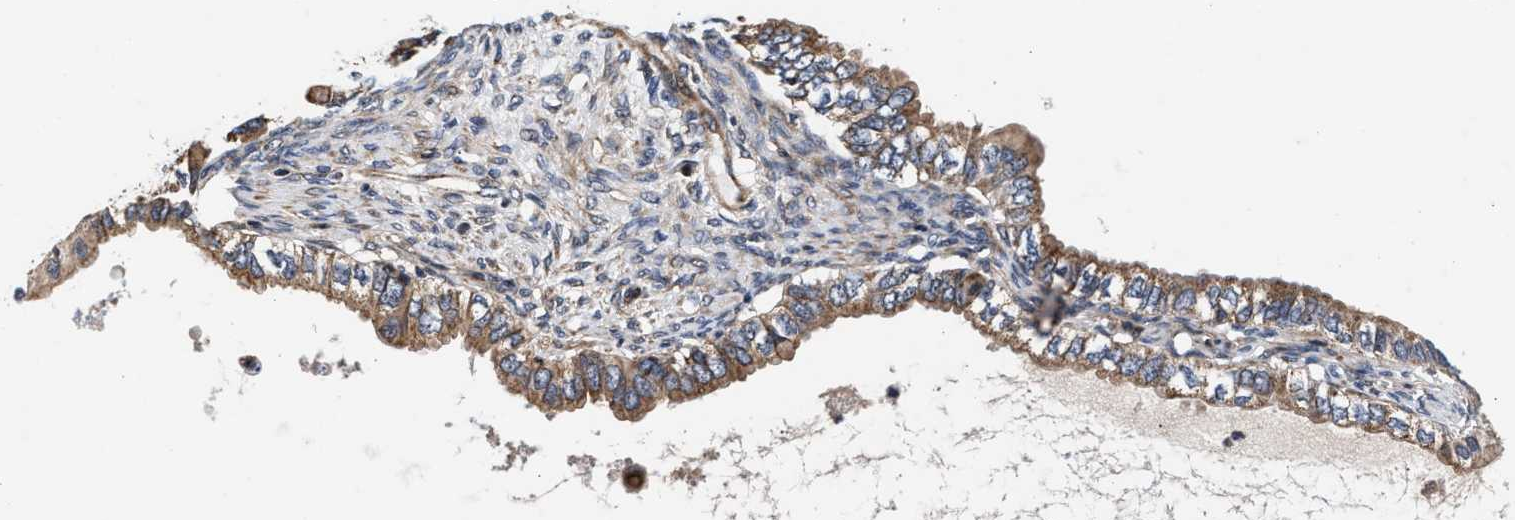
{"staining": {"intensity": "moderate", "quantity": ">75%", "location": "cytoplasmic/membranous"}, "tissue": "ovarian cancer", "cell_type": "Tumor cells", "image_type": "cancer", "snomed": [{"axis": "morphology", "description": "Cystadenocarcinoma, mucinous, NOS"}, {"axis": "topography", "description": "Ovary"}], "caption": "Ovarian cancer (mucinous cystadenocarcinoma) stained for a protein displays moderate cytoplasmic/membranous positivity in tumor cells. Nuclei are stained in blue.", "gene": "SGK1", "patient": {"sex": "female", "age": 80}}